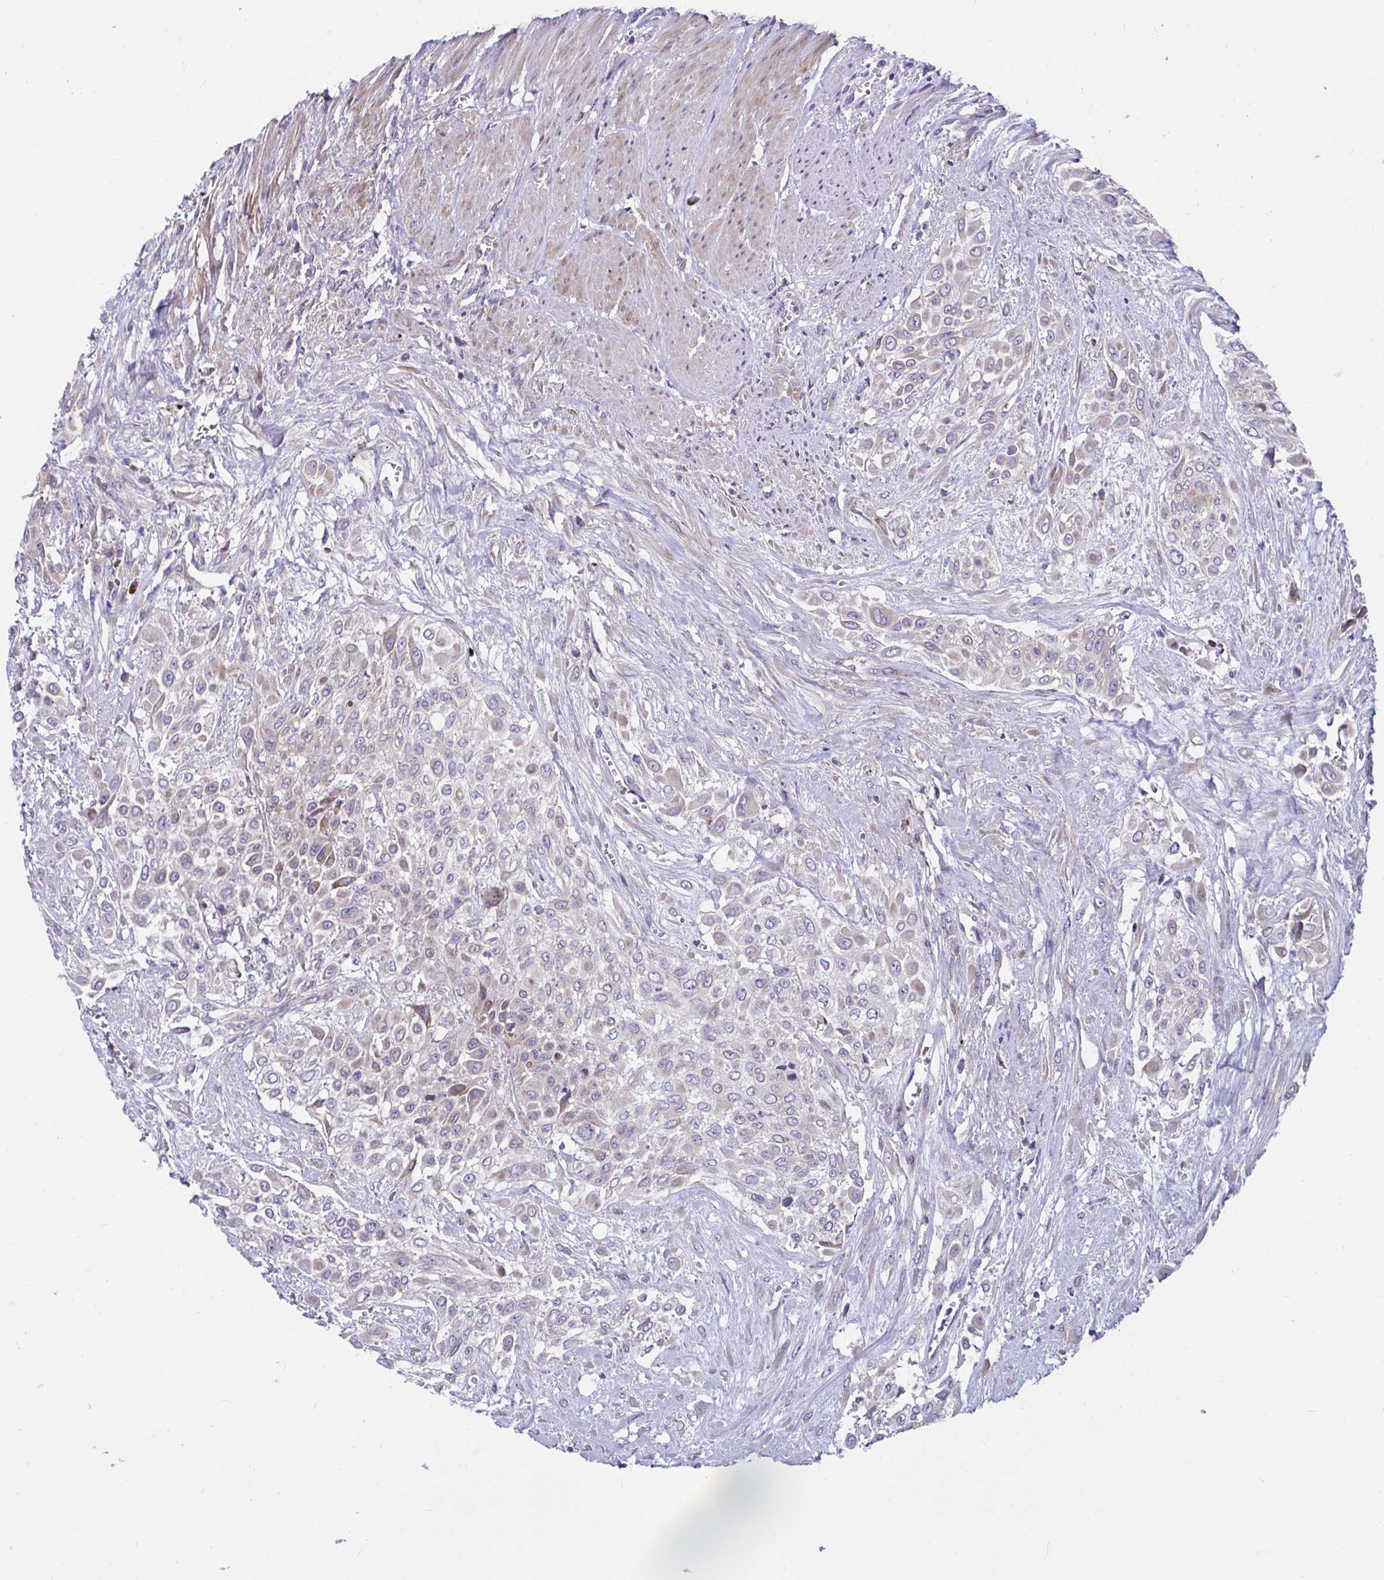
{"staining": {"intensity": "weak", "quantity": "<25%", "location": "cytoplasmic/membranous"}, "tissue": "urothelial cancer", "cell_type": "Tumor cells", "image_type": "cancer", "snomed": [{"axis": "morphology", "description": "Urothelial carcinoma, High grade"}, {"axis": "topography", "description": "Urinary bladder"}], "caption": "DAB immunohistochemical staining of human high-grade urothelial carcinoma reveals no significant expression in tumor cells.", "gene": "WBP1", "patient": {"sex": "male", "age": 57}}